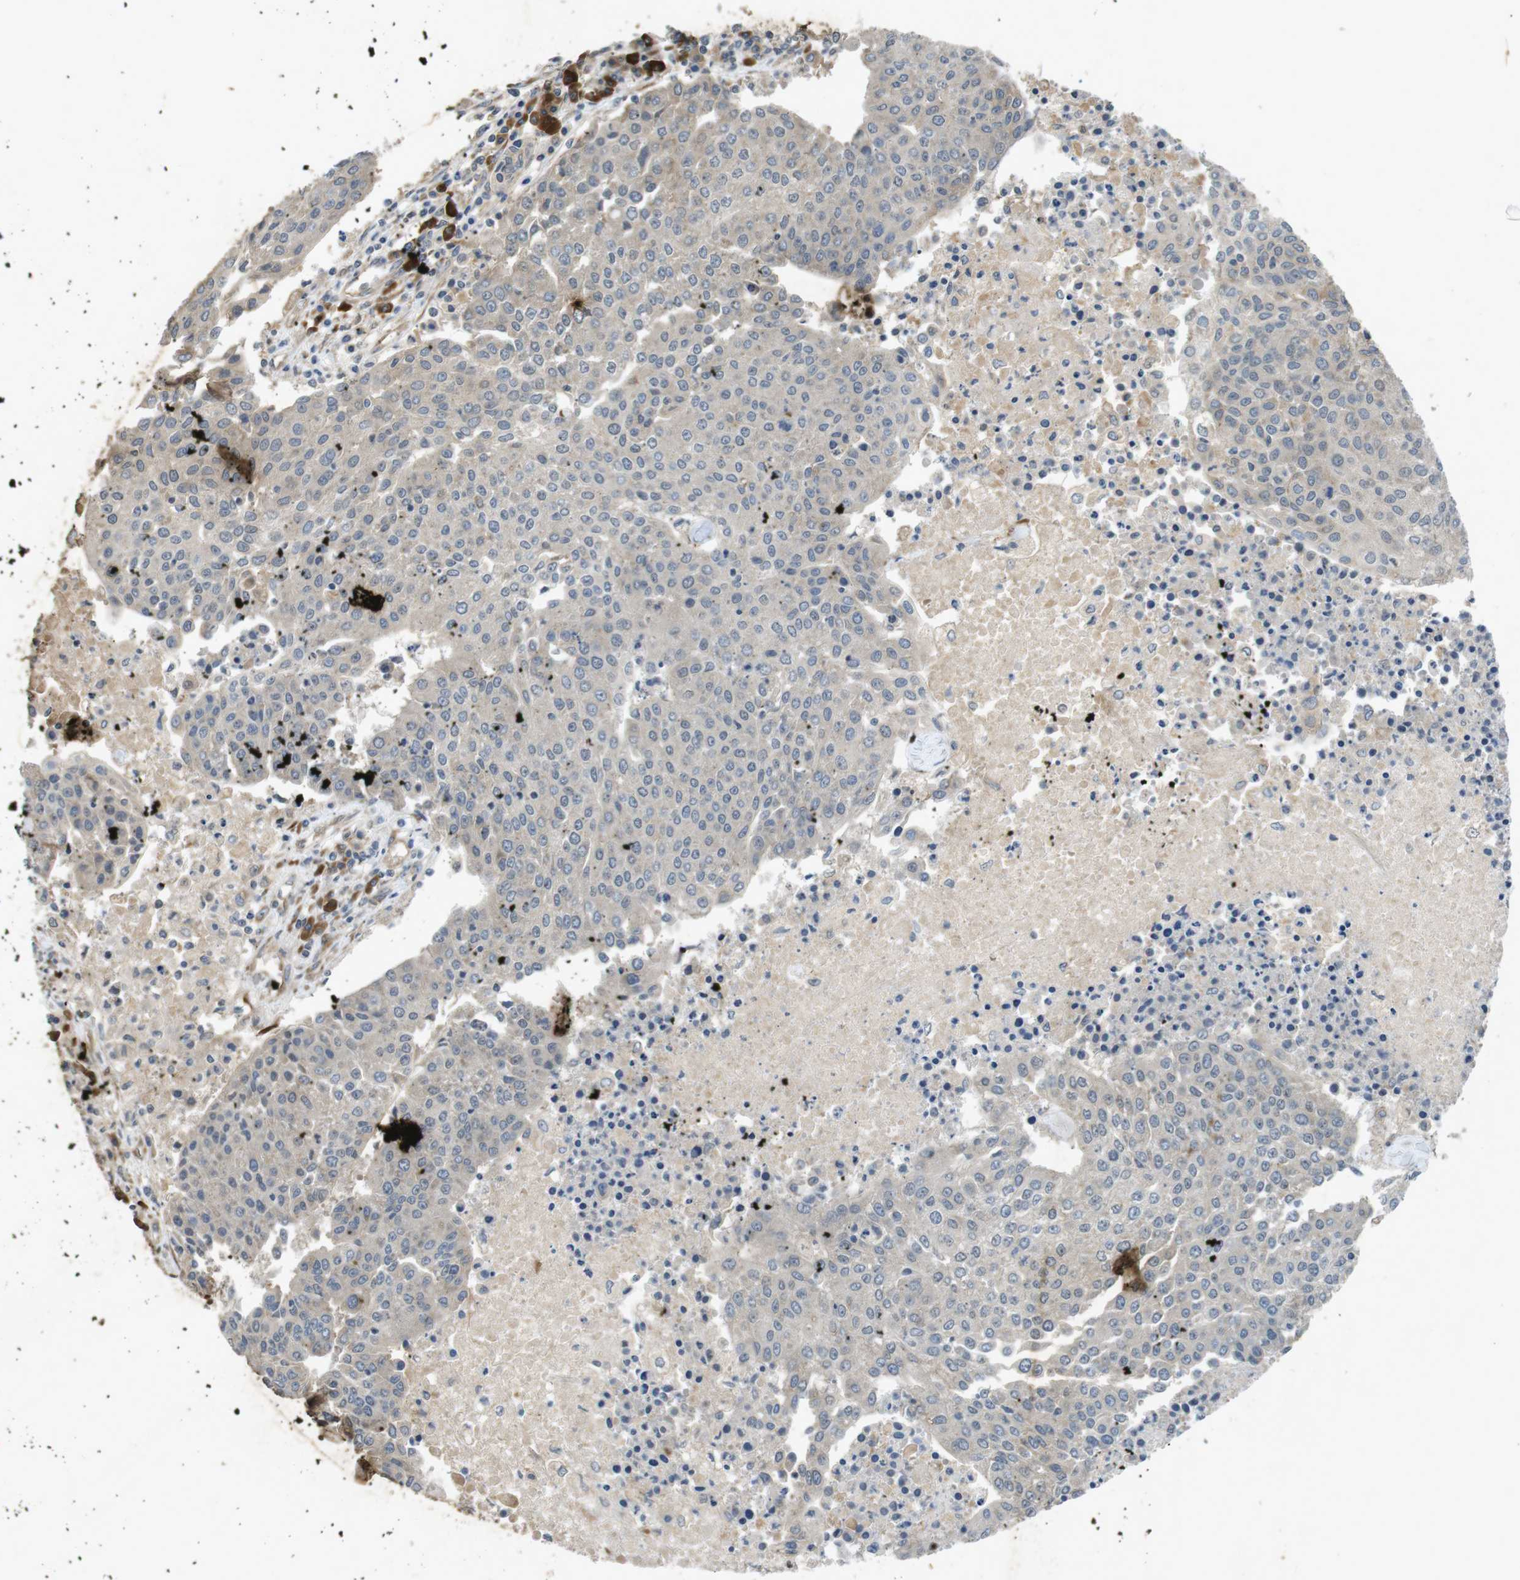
{"staining": {"intensity": "weak", "quantity": ">75%", "location": "cytoplasmic/membranous"}, "tissue": "urothelial cancer", "cell_type": "Tumor cells", "image_type": "cancer", "snomed": [{"axis": "morphology", "description": "Urothelial carcinoma, High grade"}, {"axis": "topography", "description": "Urinary bladder"}], "caption": "Immunohistochemical staining of urothelial cancer exhibits weak cytoplasmic/membranous protein positivity in approximately >75% of tumor cells. (Stains: DAB in brown, nuclei in blue, Microscopy: brightfield microscopy at high magnification).", "gene": "FLCN", "patient": {"sex": "female", "age": 85}}